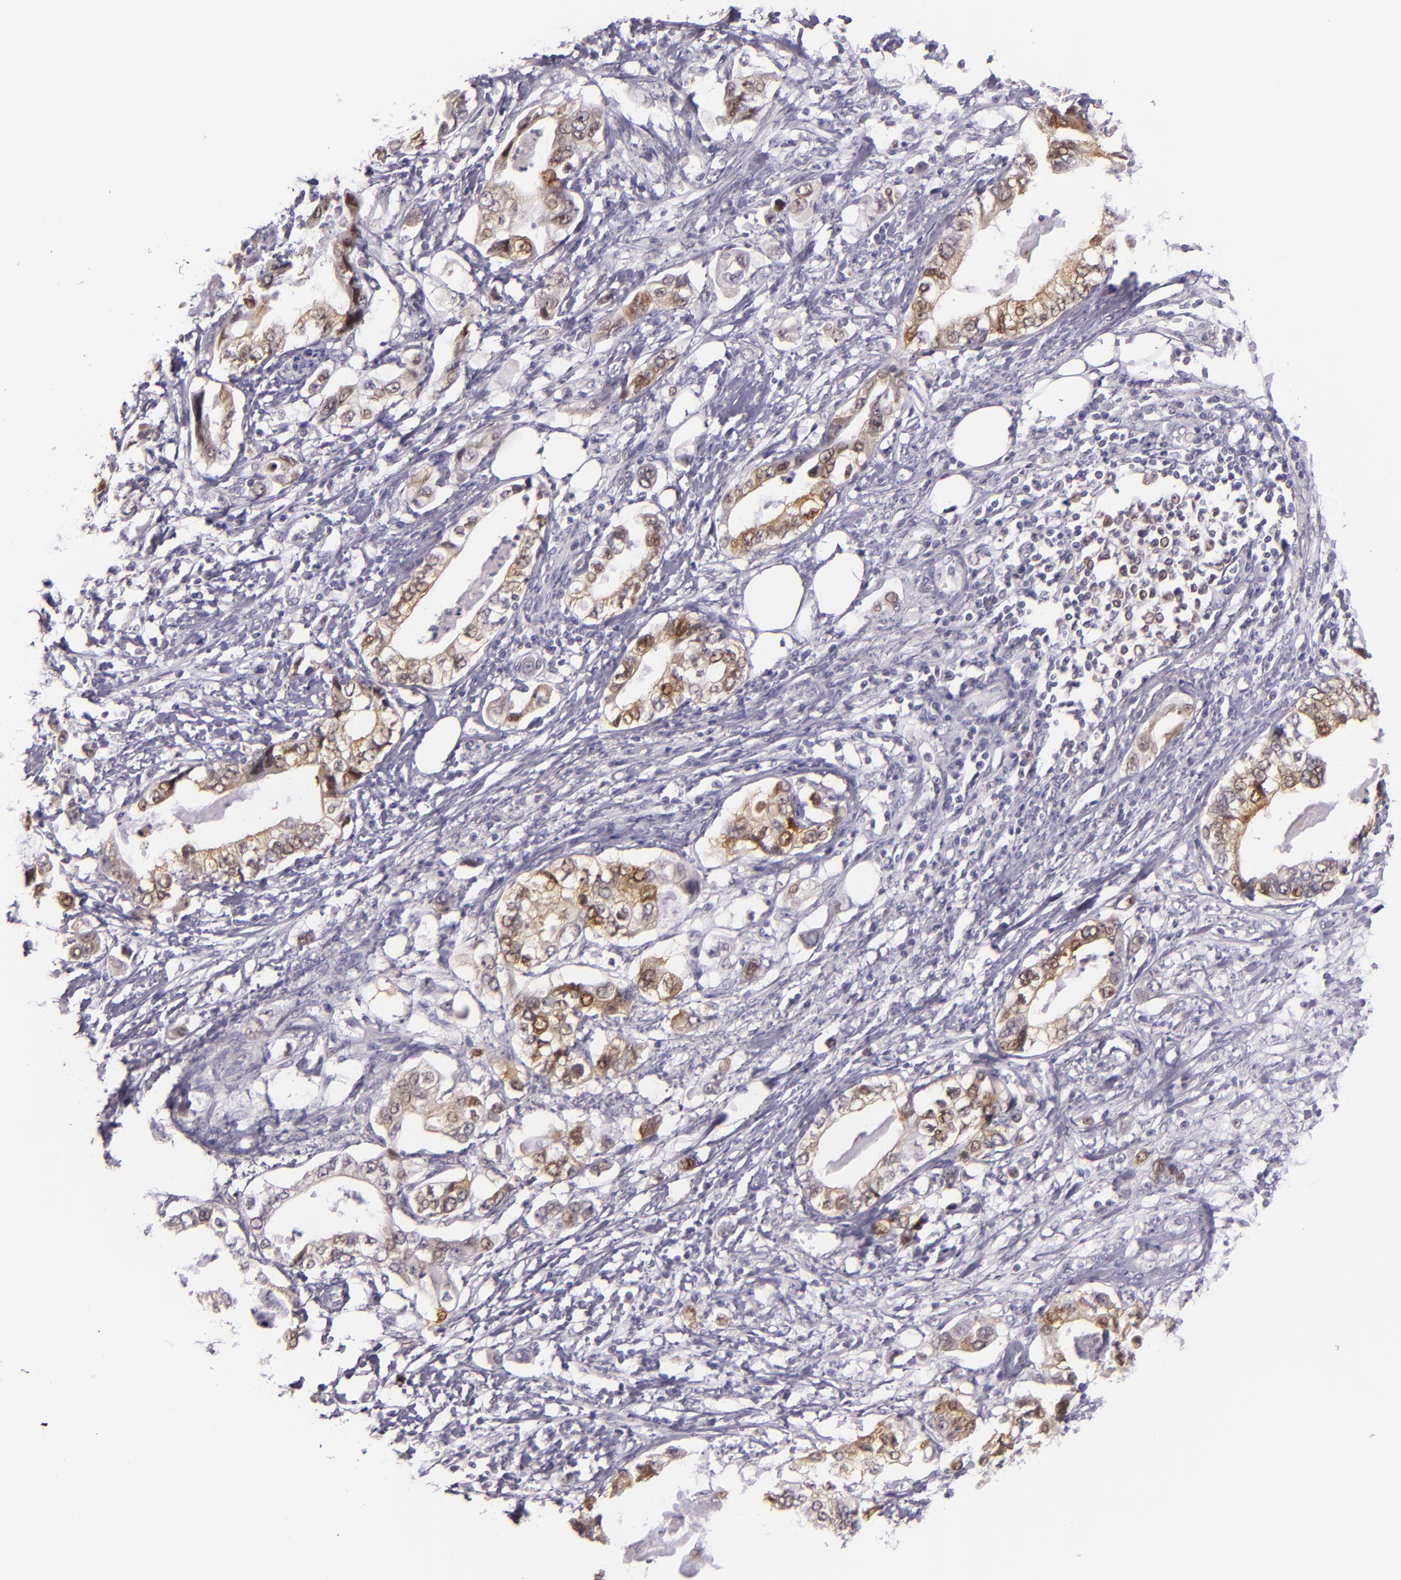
{"staining": {"intensity": "moderate", "quantity": "25%-75%", "location": "cytoplasmic/membranous,nuclear"}, "tissue": "stomach cancer", "cell_type": "Tumor cells", "image_type": "cancer", "snomed": [{"axis": "morphology", "description": "Adenocarcinoma, NOS"}, {"axis": "topography", "description": "Pancreas"}, {"axis": "topography", "description": "Stomach, upper"}], "caption": "Stomach cancer (adenocarcinoma) stained with DAB (3,3'-diaminobenzidine) immunohistochemistry demonstrates medium levels of moderate cytoplasmic/membranous and nuclear positivity in approximately 25%-75% of tumor cells. (DAB (3,3'-diaminobenzidine) IHC, brown staining for protein, blue staining for nuclei).", "gene": "CSE1L", "patient": {"sex": "male", "age": 77}}